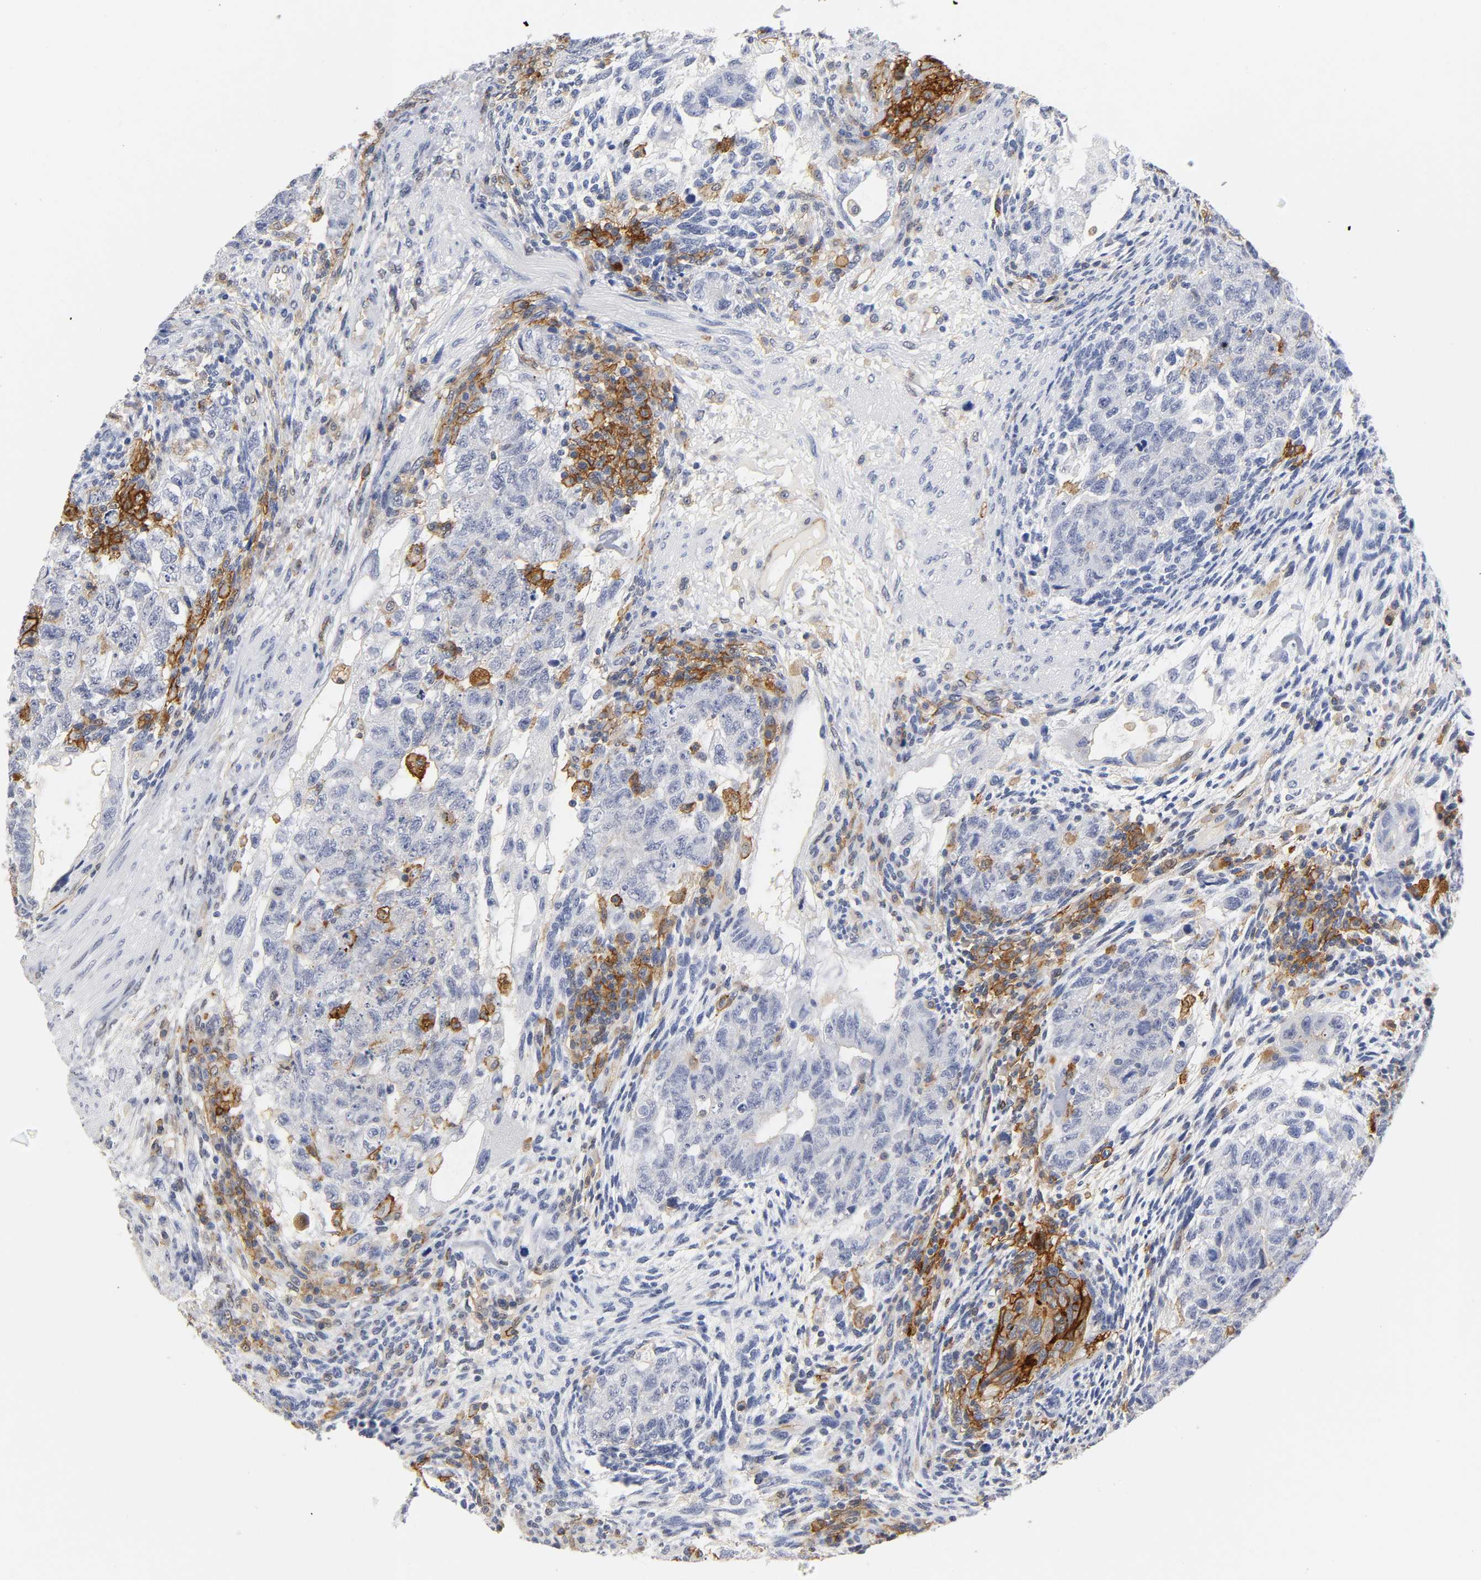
{"staining": {"intensity": "negative", "quantity": "none", "location": "none"}, "tissue": "testis cancer", "cell_type": "Tumor cells", "image_type": "cancer", "snomed": [{"axis": "morphology", "description": "Normal tissue, NOS"}, {"axis": "morphology", "description": "Carcinoma, Embryonal, NOS"}, {"axis": "topography", "description": "Testis"}], "caption": "Immunohistochemistry (IHC) of embryonal carcinoma (testis) shows no expression in tumor cells.", "gene": "ICAM1", "patient": {"sex": "male", "age": 36}}